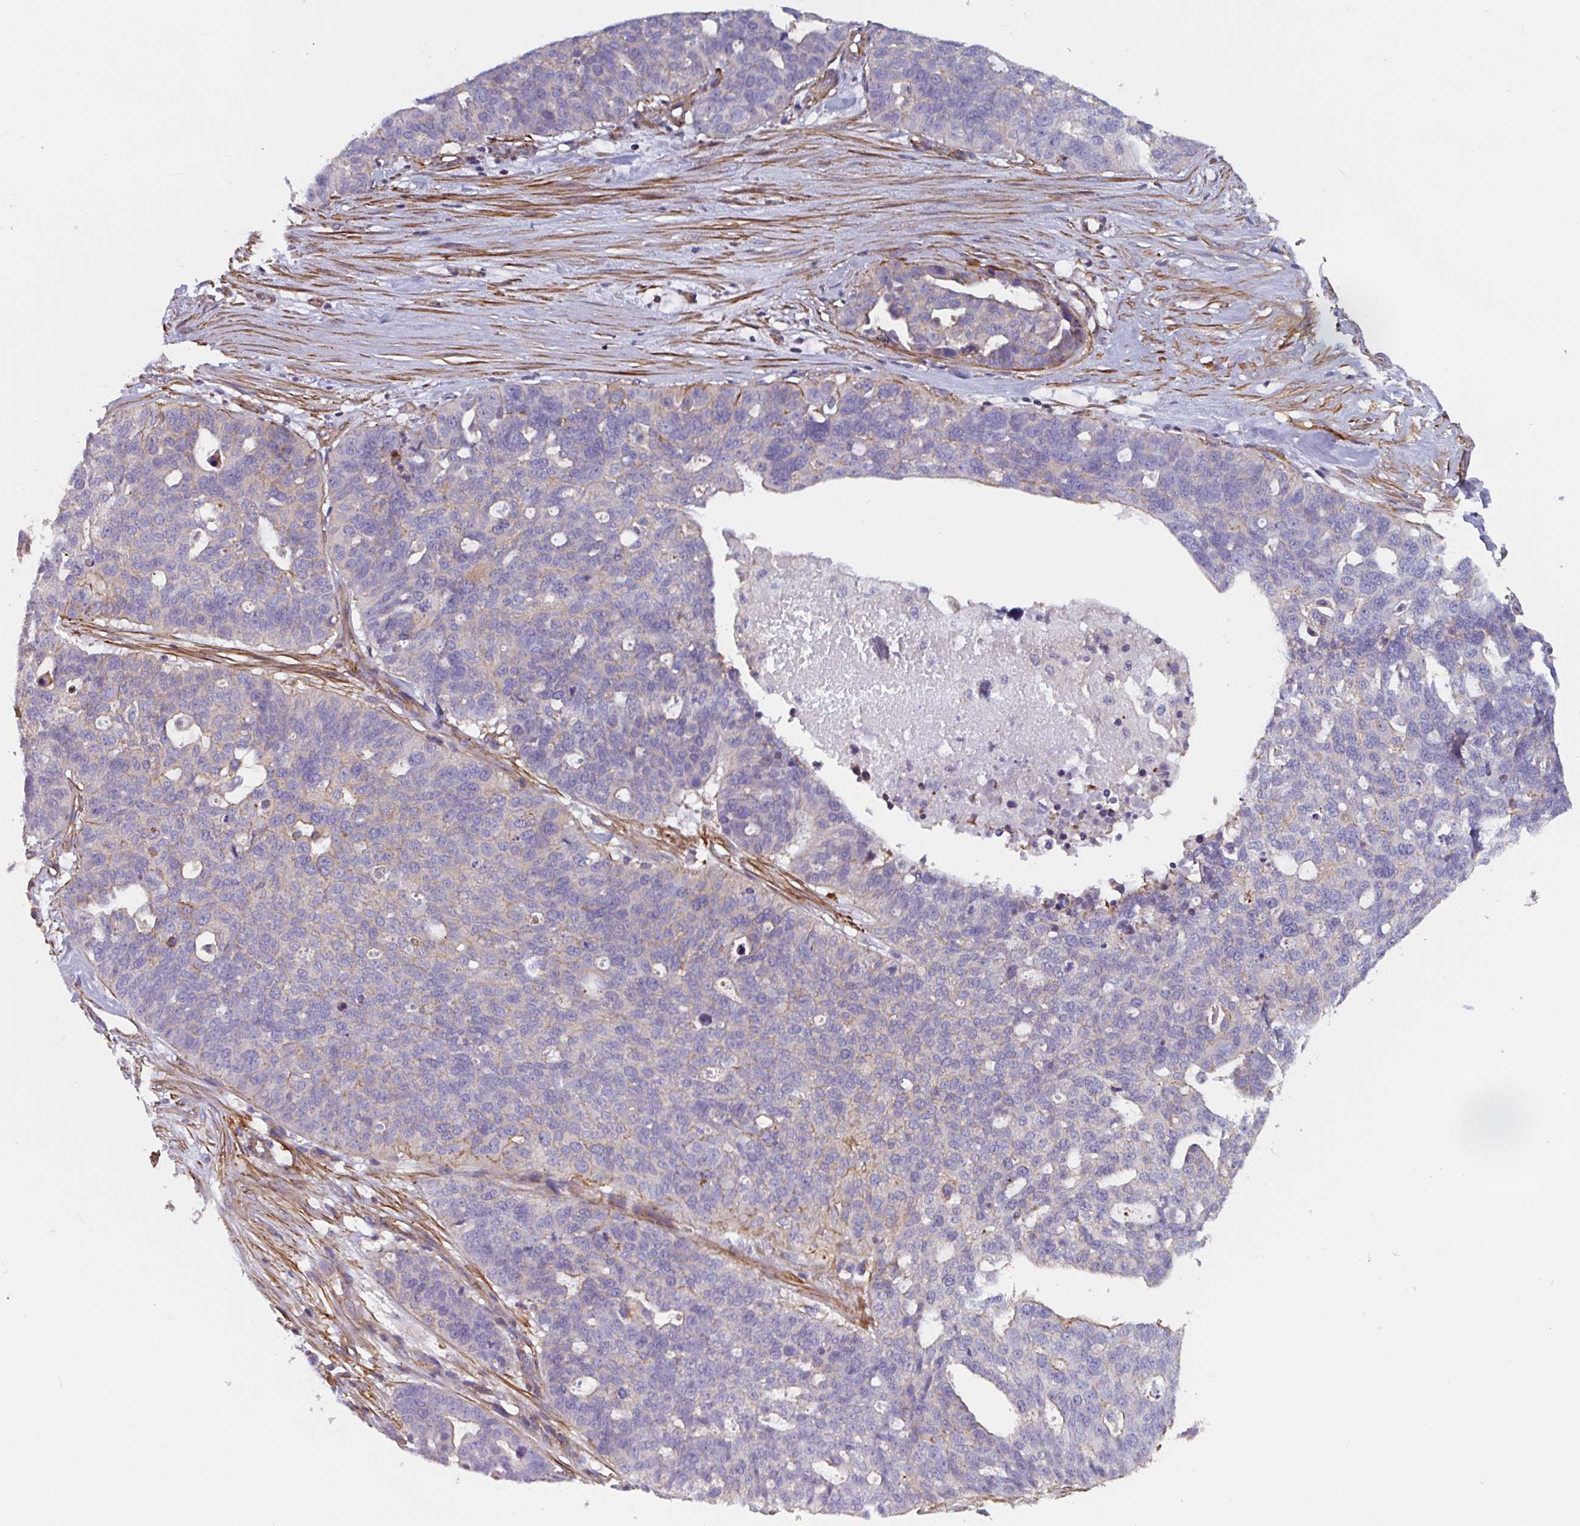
{"staining": {"intensity": "weak", "quantity": "<25%", "location": "cytoplasmic/membranous"}, "tissue": "ovarian cancer", "cell_type": "Tumor cells", "image_type": "cancer", "snomed": [{"axis": "morphology", "description": "Cystadenocarcinoma, serous, NOS"}, {"axis": "topography", "description": "Ovary"}], "caption": "Immunohistochemical staining of human serous cystadenocarcinoma (ovarian) displays no significant staining in tumor cells.", "gene": "SHISA7", "patient": {"sex": "female", "age": 59}}